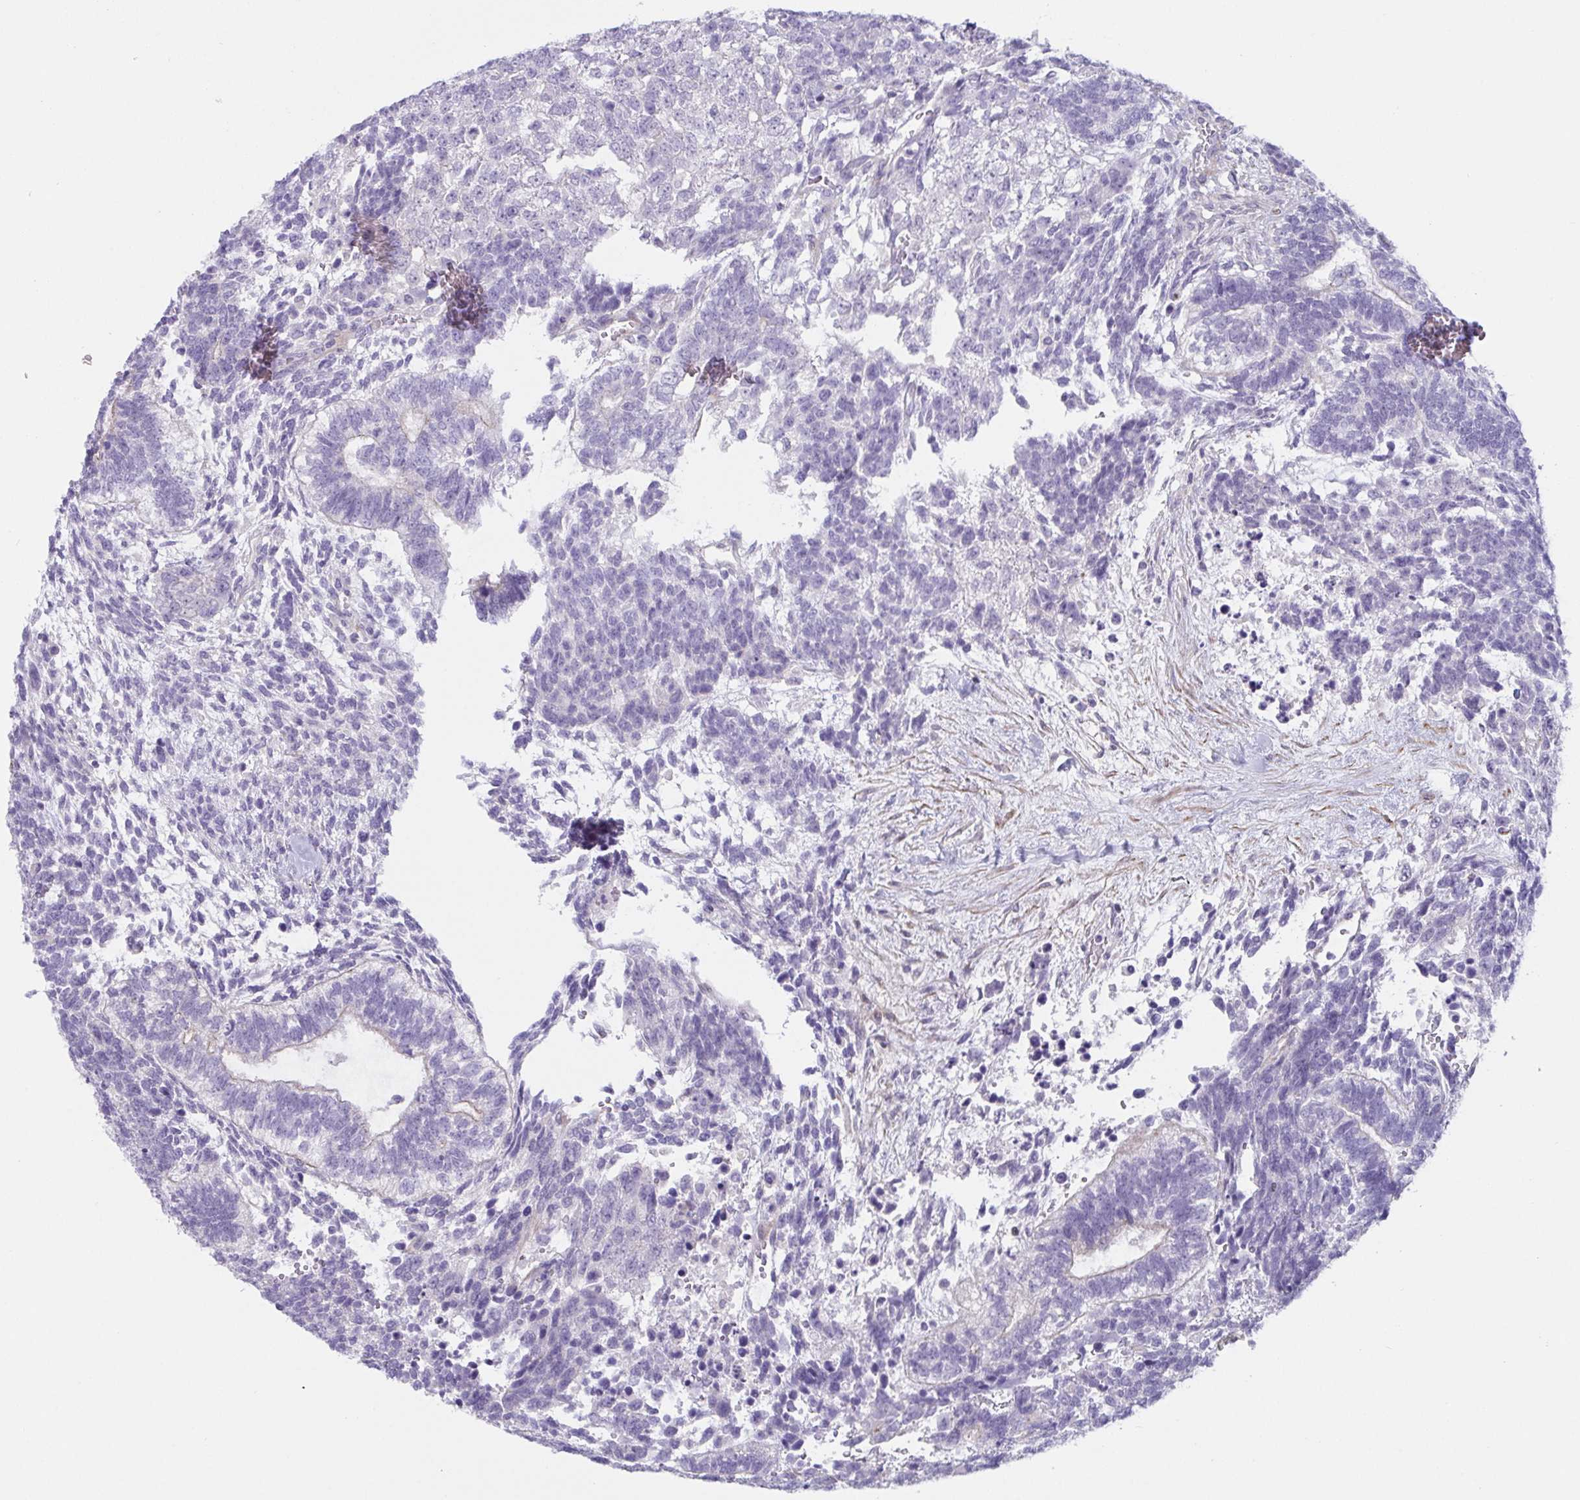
{"staining": {"intensity": "negative", "quantity": "none", "location": "none"}, "tissue": "testis cancer", "cell_type": "Tumor cells", "image_type": "cancer", "snomed": [{"axis": "morphology", "description": "Carcinoma, Embryonal, NOS"}, {"axis": "topography", "description": "Testis"}], "caption": "Testis embryonal carcinoma stained for a protein using IHC demonstrates no staining tumor cells.", "gene": "OR5P3", "patient": {"sex": "male", "age": 23}}